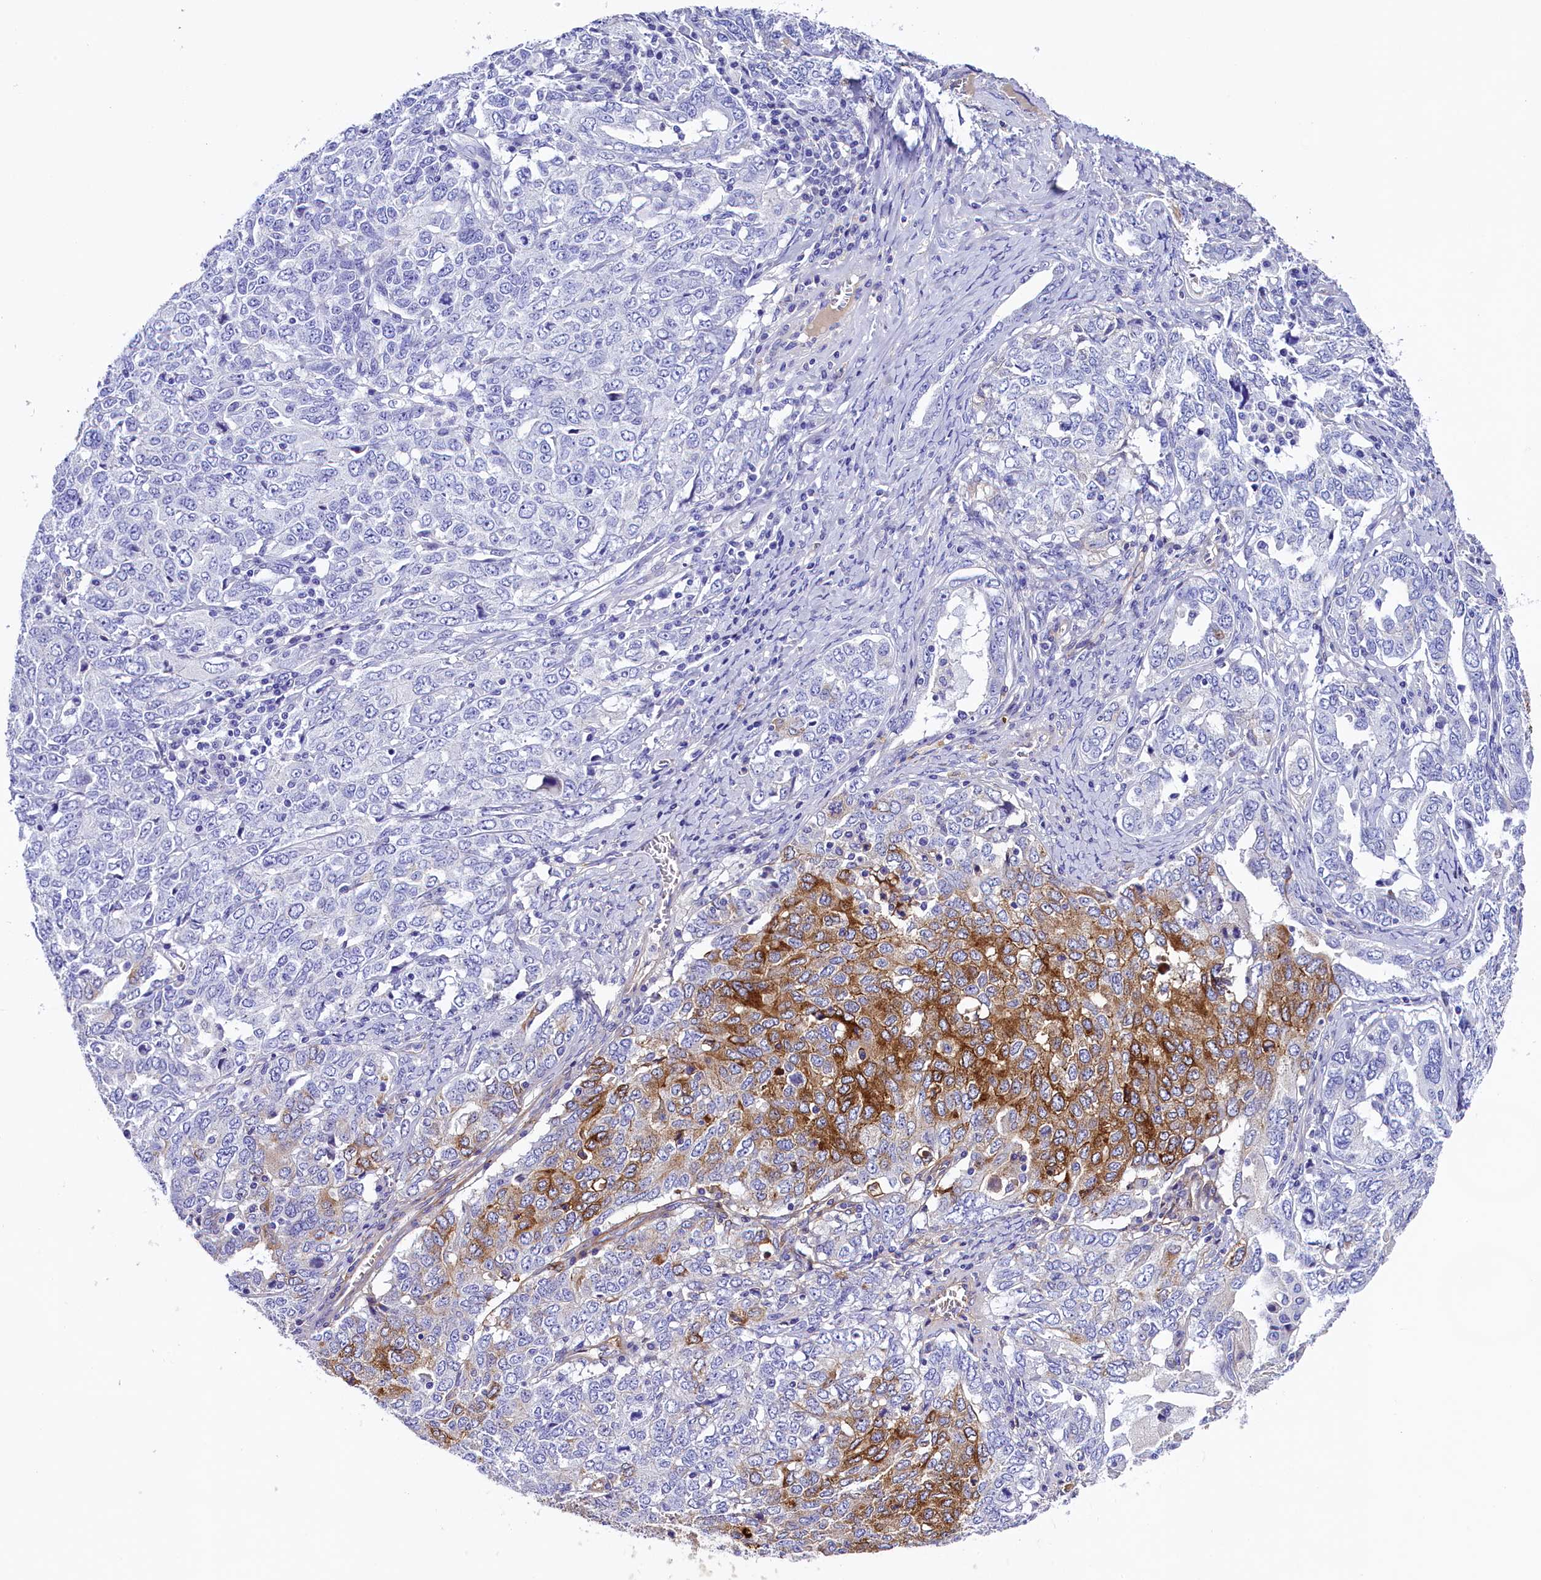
{"staining": {"intensity": "strong", "quantity": "<25%", "location": "cytoplasmic/membranous"}, "tissue": "ovarian cancer", "cell_type": "Tumor cells", "image_type": "cancer", "snomed": [{"axis": "morphology", "description": "Carcinoma, endometroid"}, {"axis": "topography", "description": "Ovary"}], "caption": "Immunohistochemical staining of ovarian cancer exhibits medium levels of strong cytoplasmic/membranous protein staining in approximately <25% of tumor cells.", "gene": "SOD3", "patient": {"sex": "female", "age": 62}}